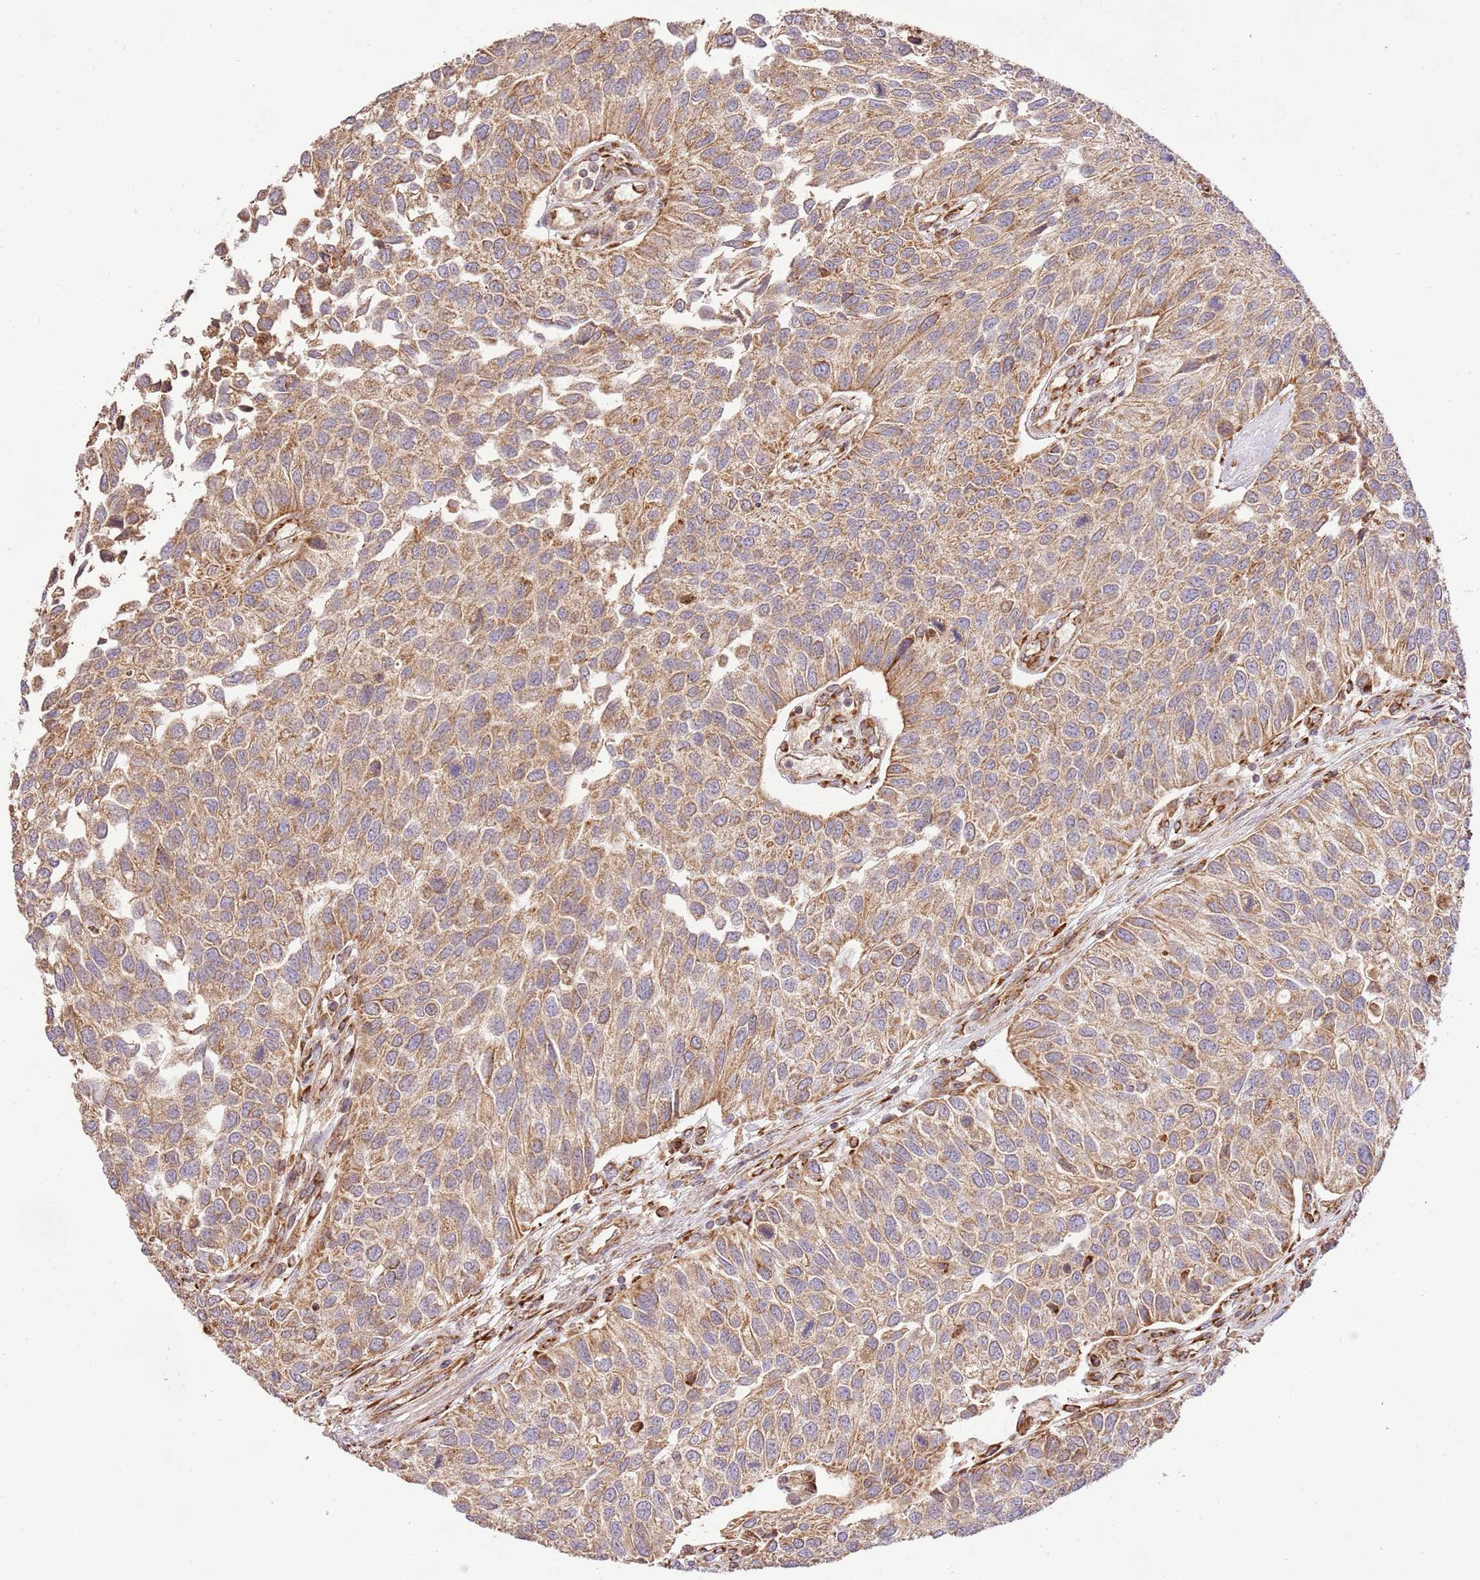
{"staining": {"intensity": "moderate", "quantity": ">75%", "location": "cytoplasmic/membranous"}, "tissue": "urothelial cancer", "cell_type": "Tumor cells", "image_type": "cancer", "snomed": [{"axis": "morphology", "description": "Urothelial carcinoma, NOS"}, {"axis": "topography", "description": "Urinary bladder"}], "caption": "Approximately >75% of tumor cells in urothelial cancer demonstrate moderate cytoplasmic/membranous protein expression as visualized by brown immunohistochemical staining.", "gene": "SPATA2L", "patient": {"sex": "male", "age": 55}}